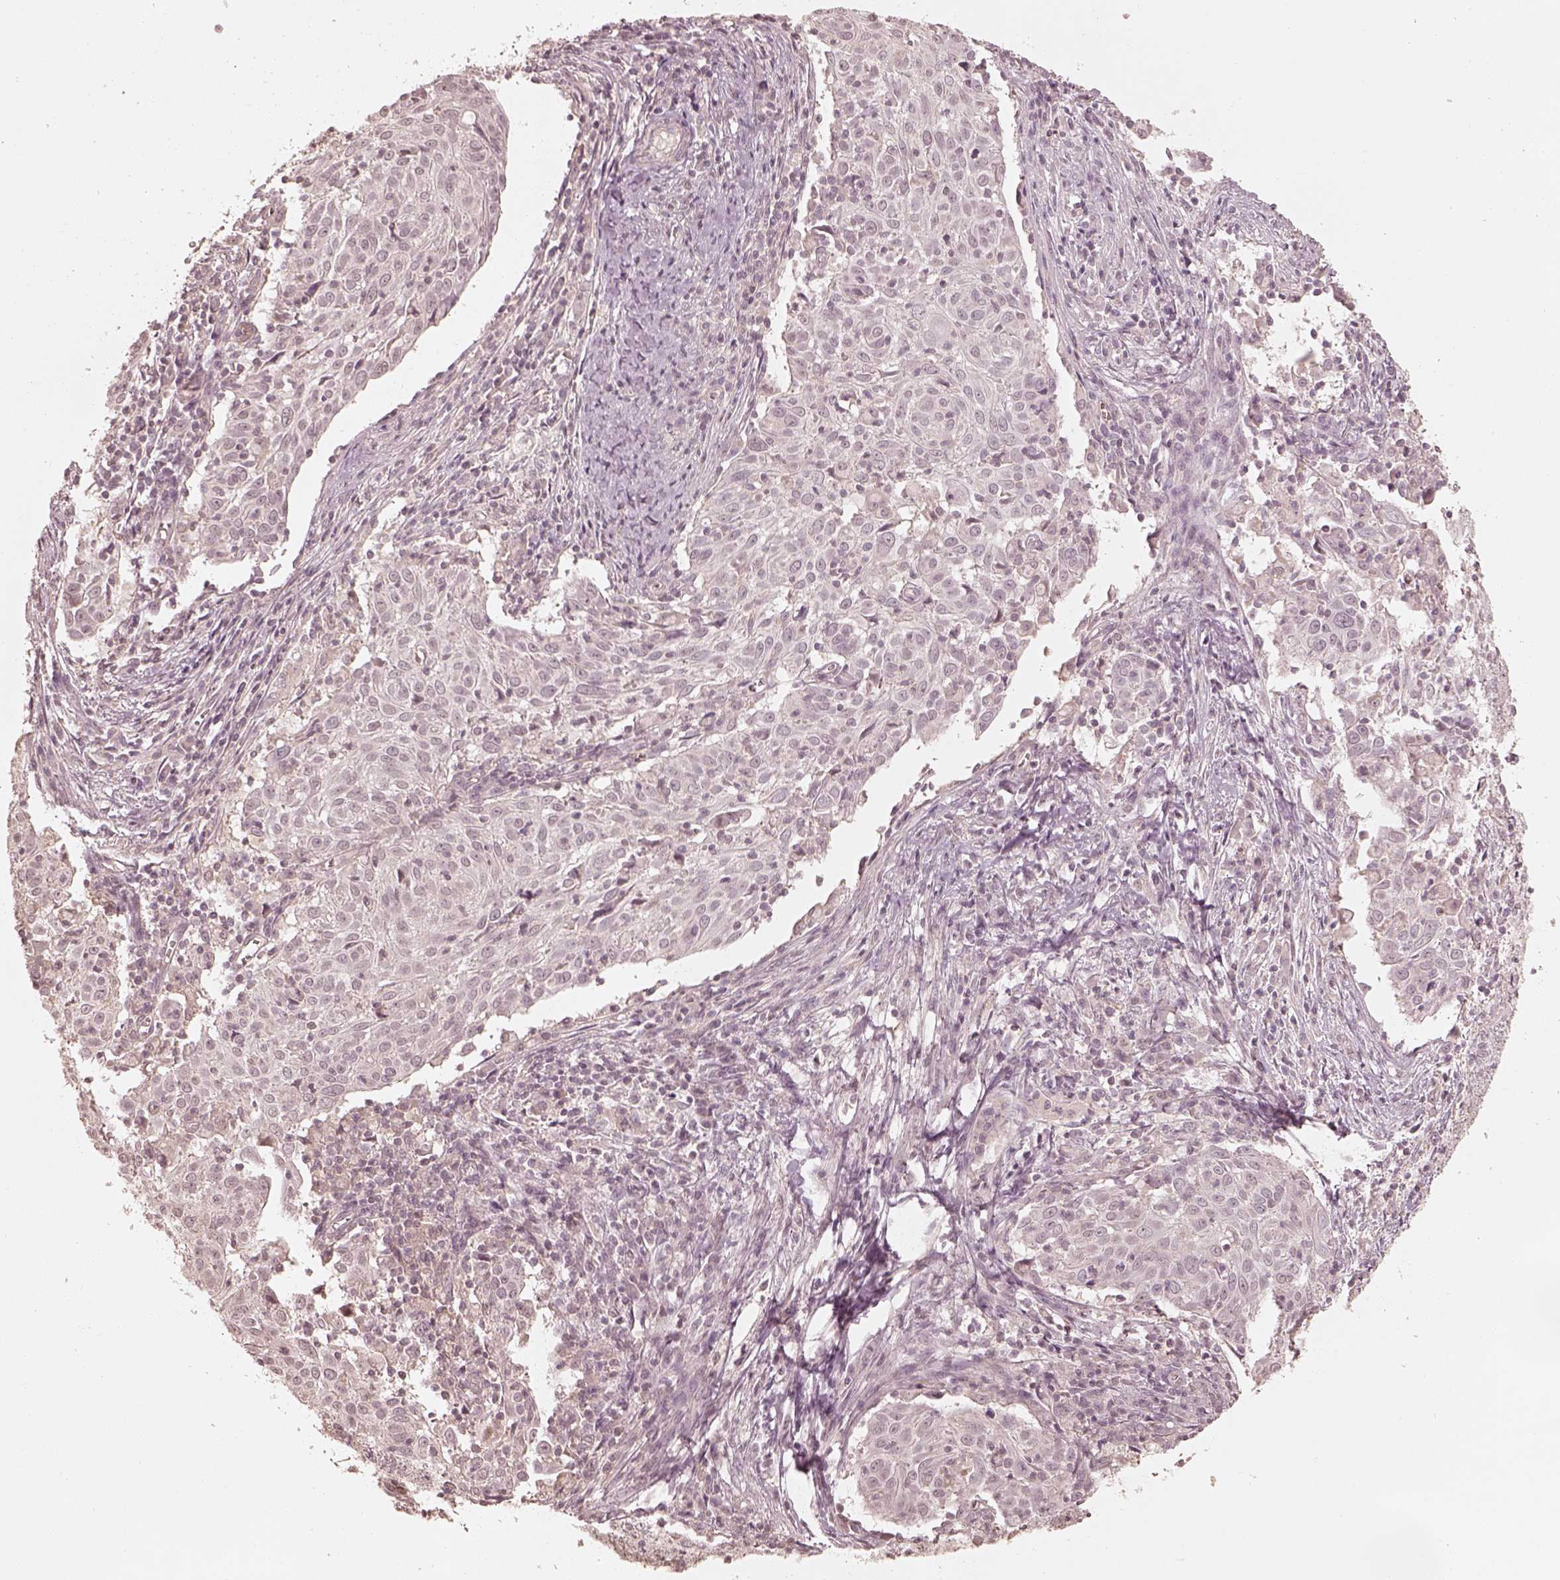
{"staining": {"intensity": "negative", "quantity": "none", "location": "none"}, "tissue": "cervical cancer", "cell_type": "Tumor cells", "image_type": "cancer", "snomed": [{"axis": "morphology", "description": "Squamous cell carcinoma, NOS"}, {"axis": "topography", "description": "Cervix"}], "caption": "DAB immunohistochemical staining of squamous cell carcinoma (cervical) displays no significant expression in tumor cells. (DAB (3,3'-diaminobenzidine) IHC with hematoxylin counter stain).", "gene": "KIF5C", "patient": {"sex": "female", "age": 39}}